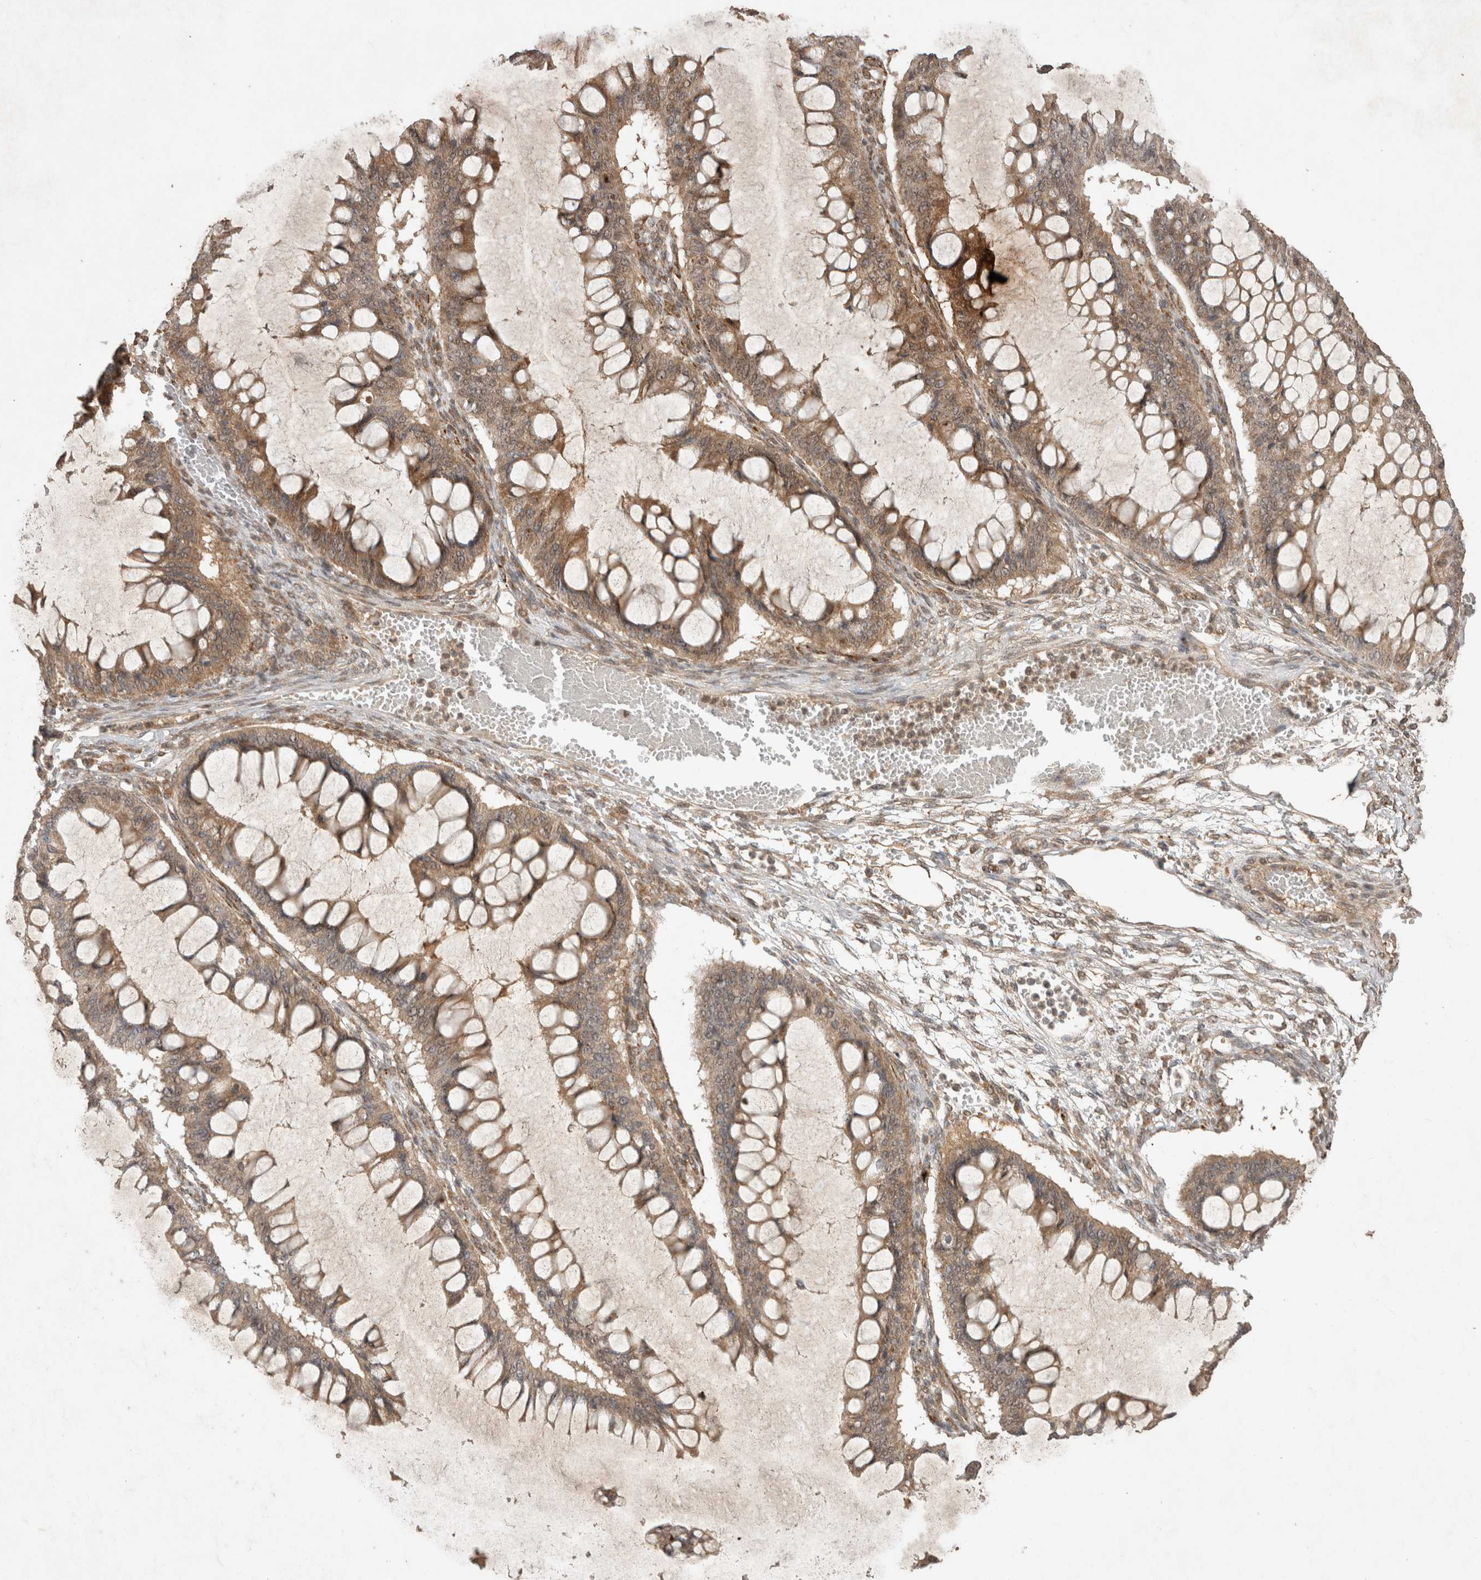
{"staining": {"intensity": "moderate", "quantity": ">75%", "location": "cytoplasmic/membranous"}, "tissue": "ovarian cancer", "cell_type": "Tumor cells", "image_type": "cancer", "snomed": [{"axis": "morphology", "description": "Cystadenocarcinoma, mucinous, NOS"}, {"axis": "topography", "description": "Ovary"}], "caption": "High-magnification brightfield microscopy of ovarian cancer (mucinous cystadenocarcinoma) stained with DAB (brown) and counterstained with hematoxylin (blue). tumor cells exhibit moderate cytoplasmic/membranous expression is present in about>75% of cells.", "gene": "FAM3A", "patient": {"sex": "female", "age": 73}}